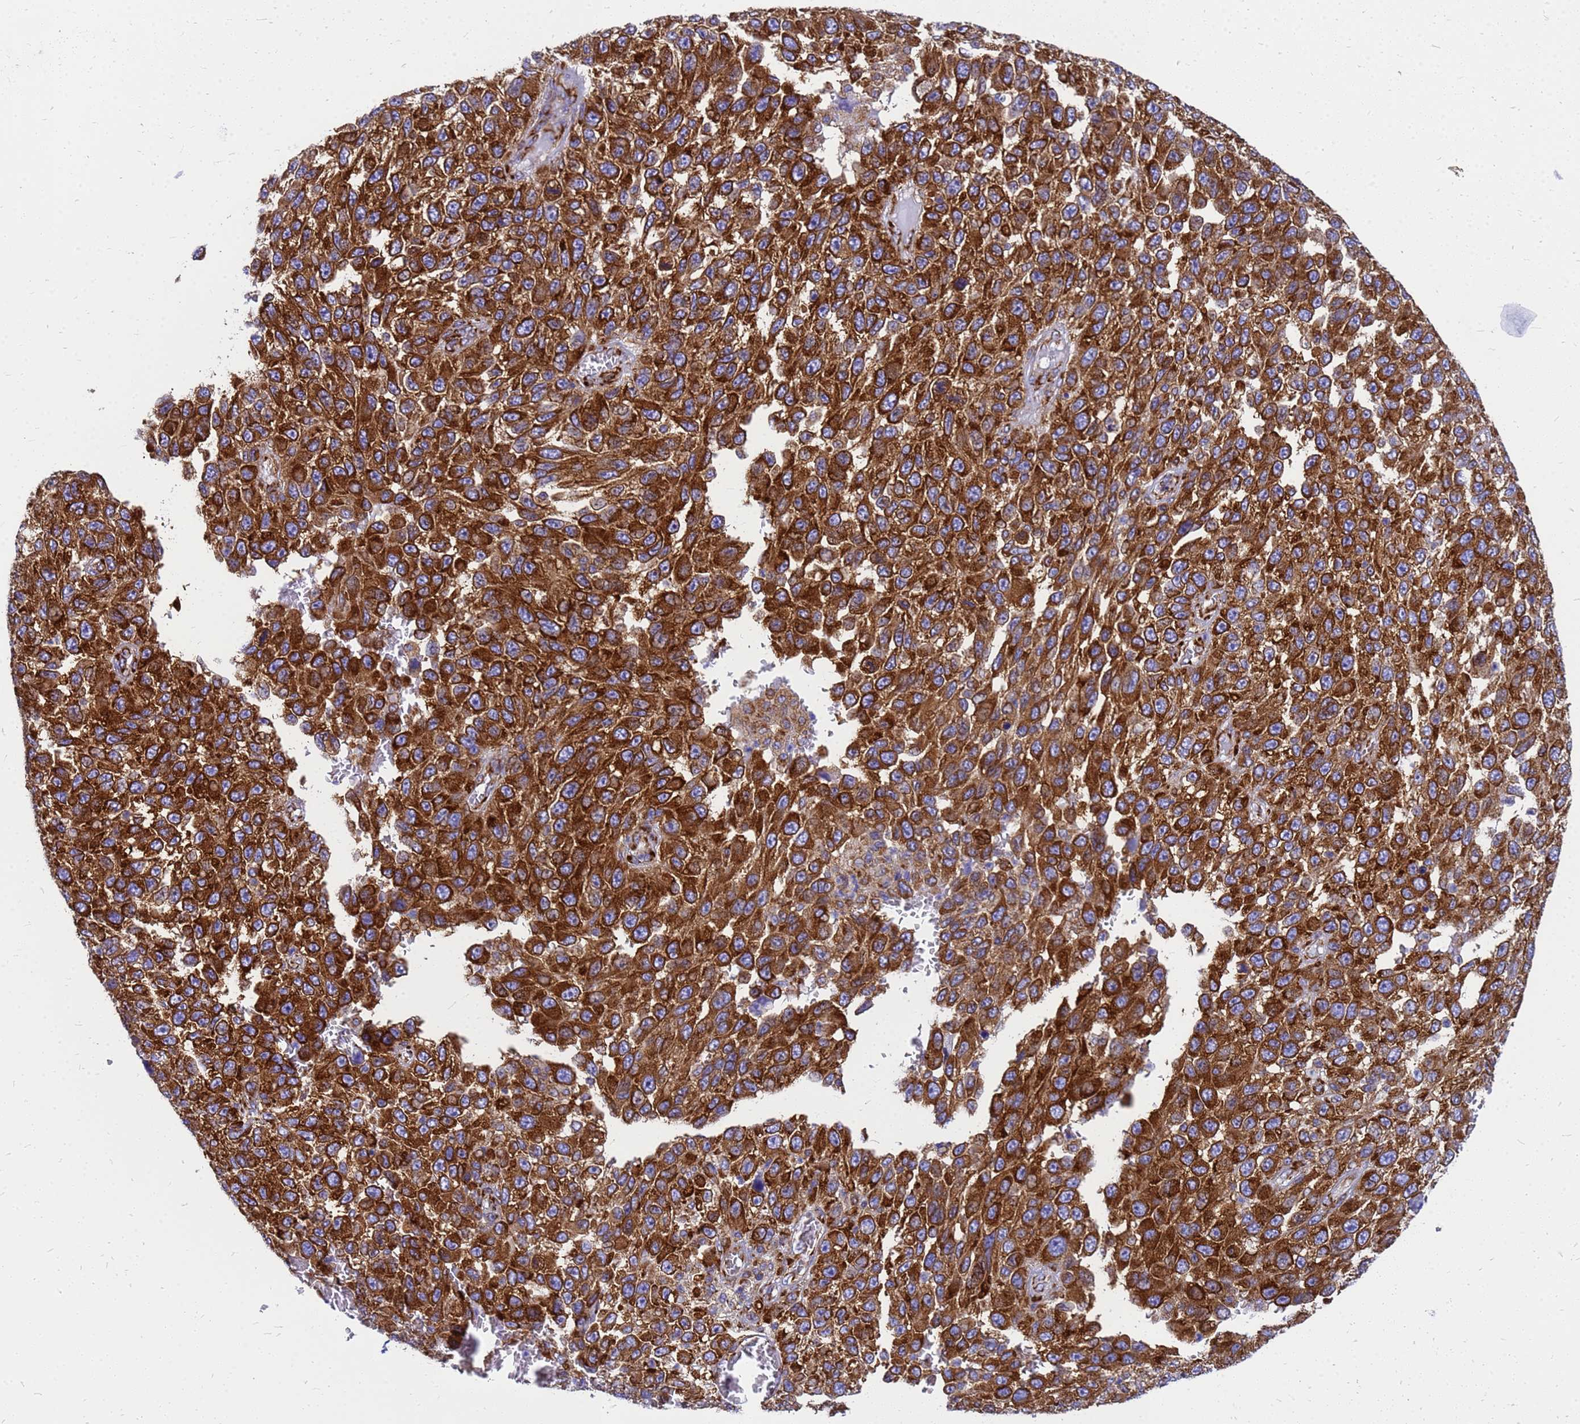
{"staining": {"intensity": "strong", "quantity": ">75%", "location": "cytoplasmic/membranous"}, "tissue": "melanoma", "cell_type": "Tumor cells", "image_type": "cancer", "snomed": [{"axis": "morphology", "description": "Normal tissue, NOS"}, {"axis": "morphology", "description": "Malignant melanoma, NOS"}, {"axis": "topography", "description": "Skin"}], "caption": "Malignant melanoma tissue reveals strong cytoplasmic/membranous positivity in approximately >75% of tumor cells", "gene": "EEF1D", "patient": {"sex": "female", "age": 96}}